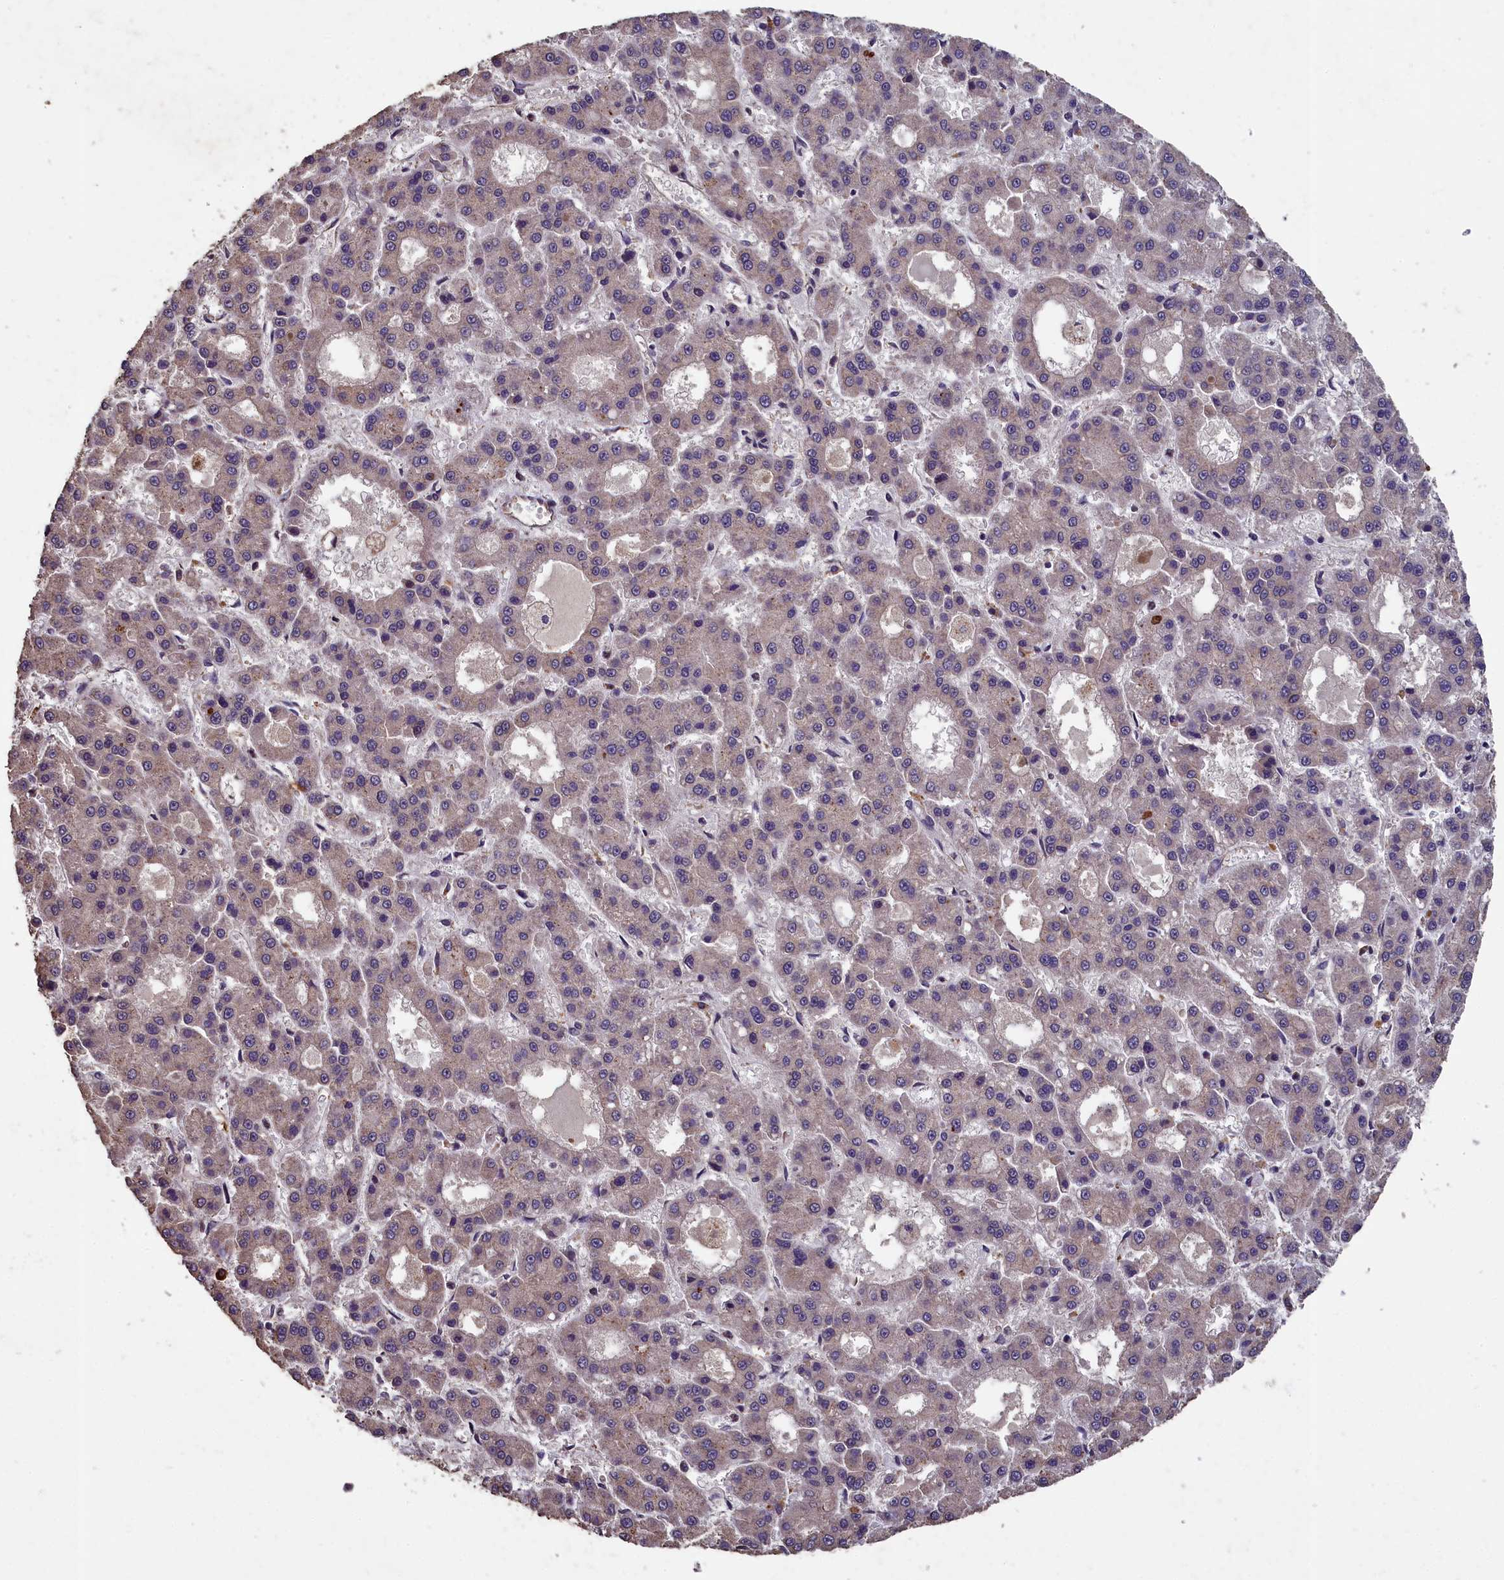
{"staining": {"intensity": "negative", "quantity": "none", "location": "none"}, "tissue": "liver cancer", "cell_type": "Tumor cells", "image_type": "cancer", "snomed": [{"axis": "morphology", "description": "Carcinoma, Hepatocellular, NOS"}, {"axis": "topography", "description": "Liver"}], "caption": "Immunohistochemistry (IHC) of human liver cancer (hepatocellular carcinoma) exhibits no expression in tumor cells.", "gene": "CHD9", "patient": {"sex": "male", "age": 70}}